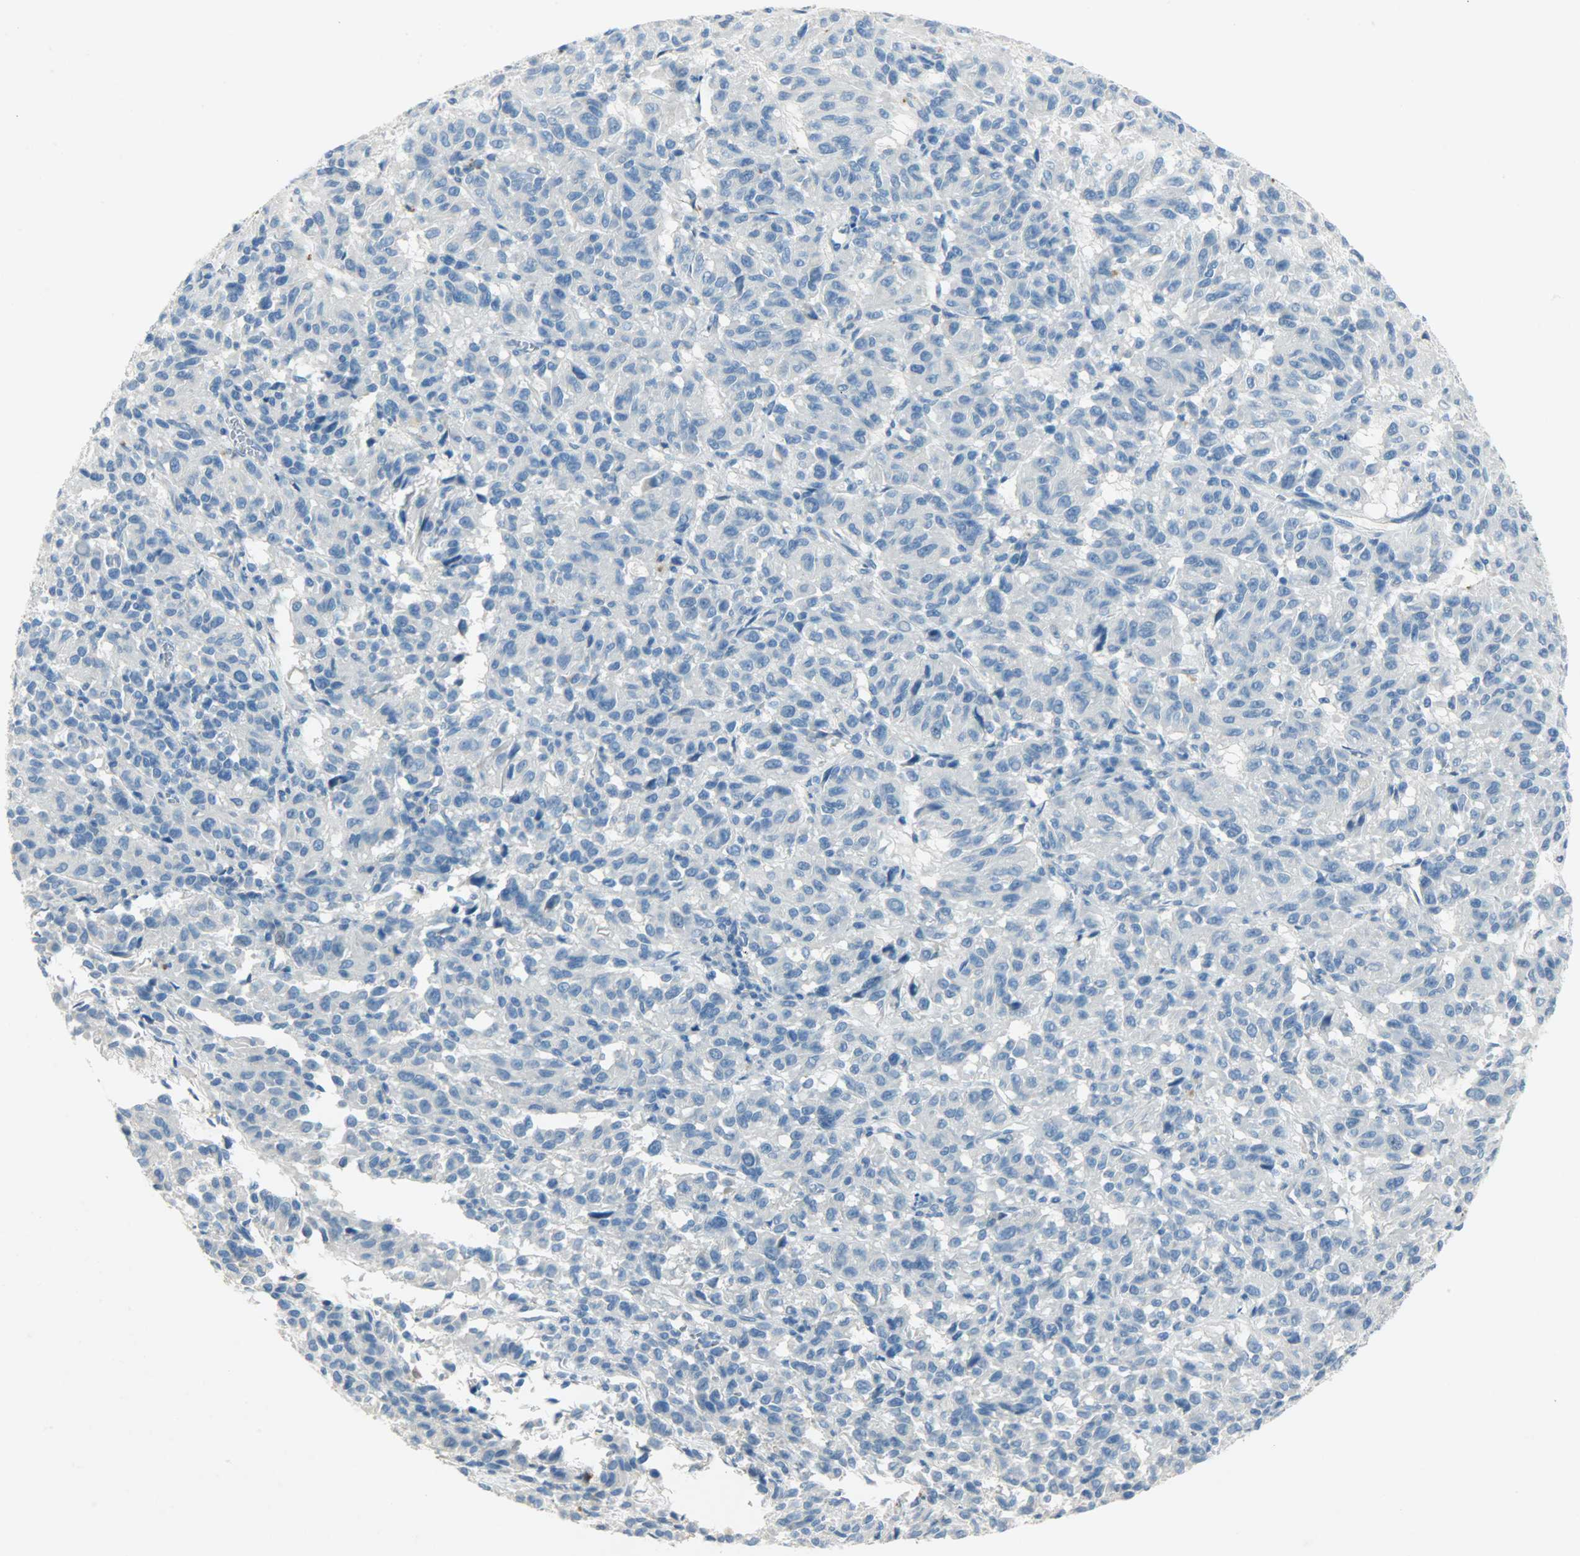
{"staining": {"intensity": "negative", "quantity": "none", "location": "none"}, "tissue": "melanoma", "cell_type": "Tumor cells", "image_type": "cancer", "snomed": [{"axis": "morphology", "description": "Malignant melanoma, Metastatic site"}, {"axis": "topography", "description": "Lung"}], "caption": "Tumor cells are negative for brown protein staining in melanoma.", "gene": "PROM1", "patient": {"sex": "male", "age": 64}}